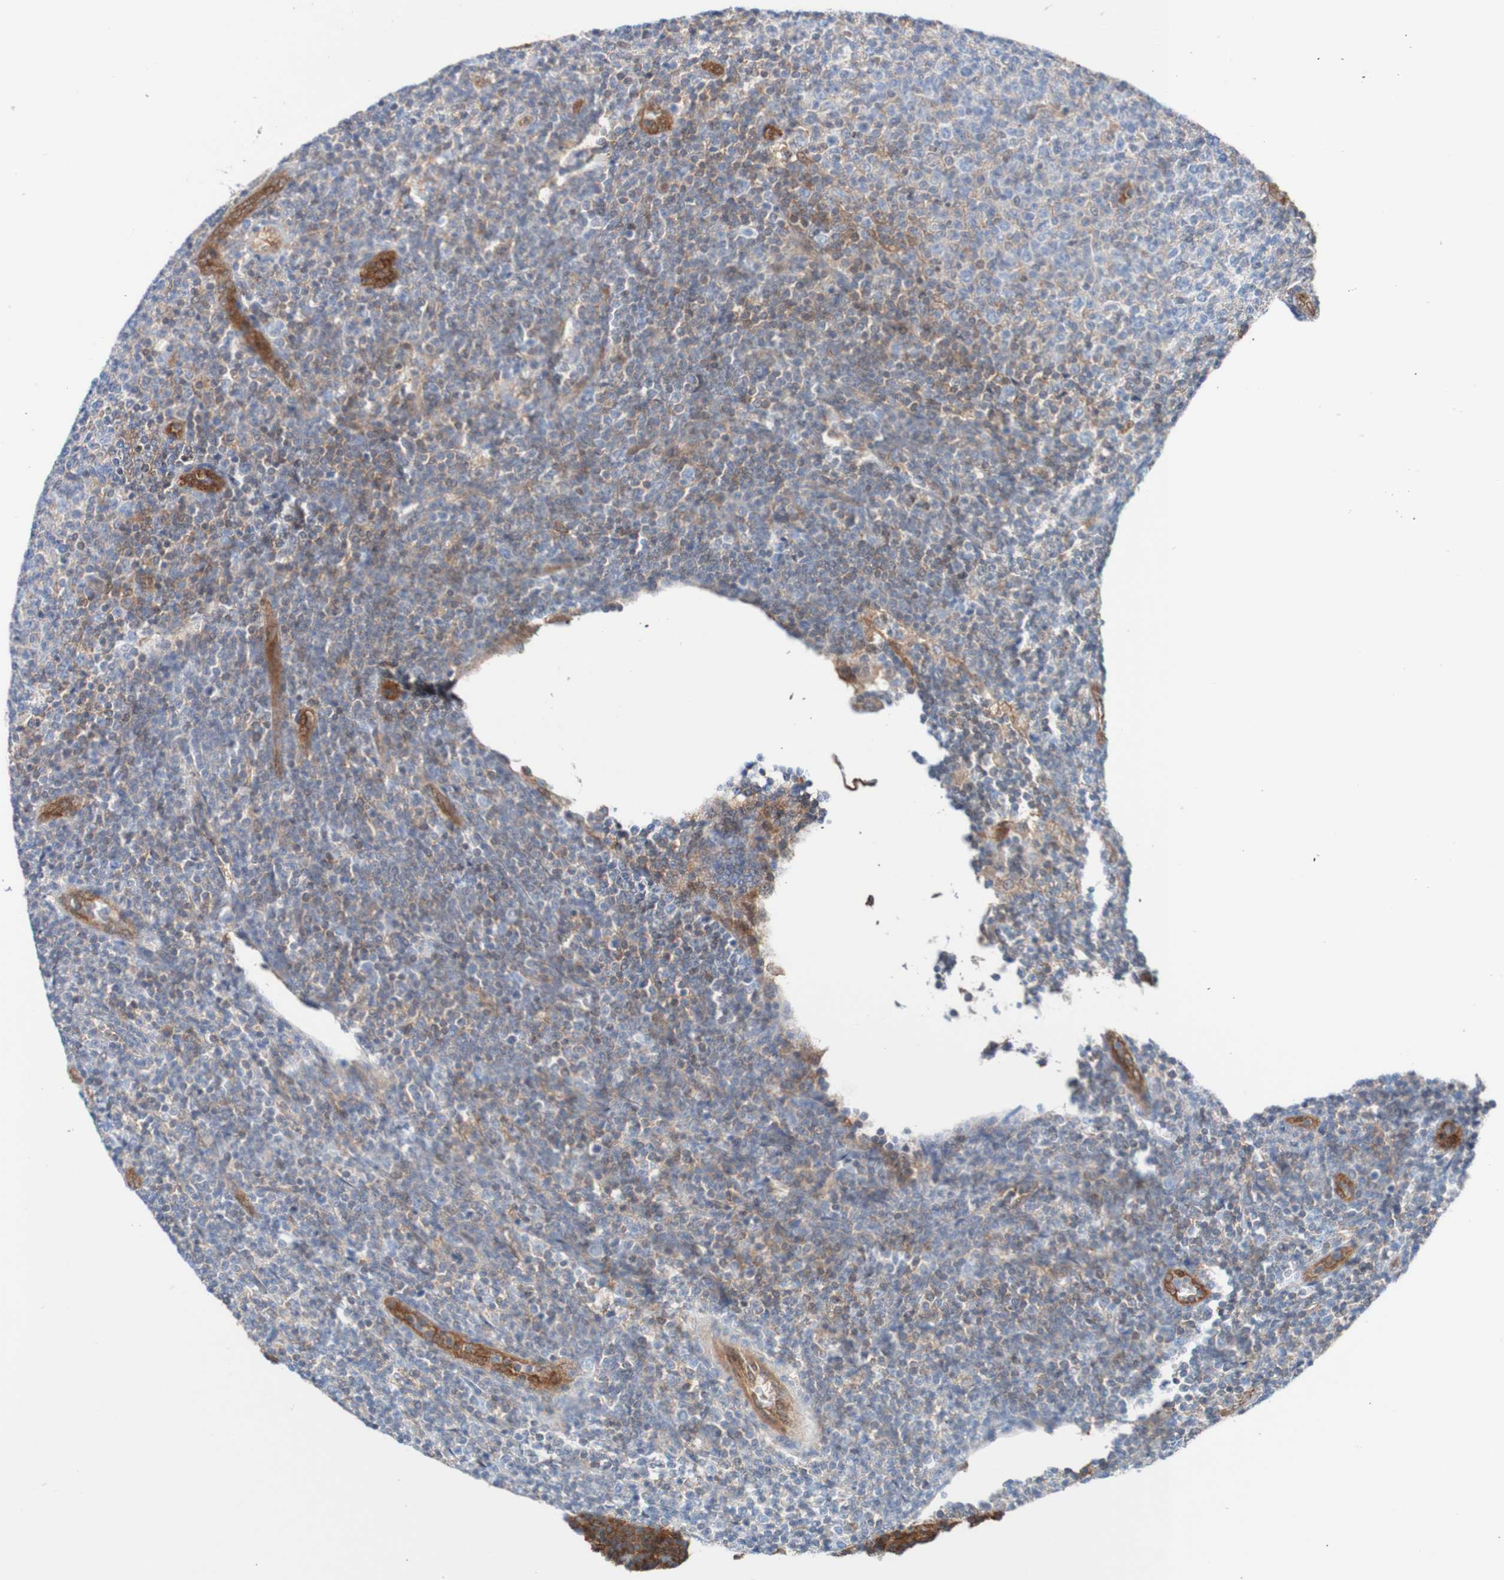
{"staining": {"intensity": "negative", "quantity": "none", "location": "none"}, "tissue": "lymphoma", "cell_type": "Tumor cells", "image_type": "cancer", "snomed": [{"axis": "morphology", "description": "Malignant lymphoma, non-Hodgkin's type, Low grade"}, {"axis": "topography", "description": "Lymph node"}], "caption": "DAB (3,3'-diaminobenzidine) immunohistochemical staining of human low-grade malignant lymphoma, non-Hodgkin's type shows no significant staining in tumor cells.", "gene": "RIGI", "patient": {"sex": "male", "age": 66}}